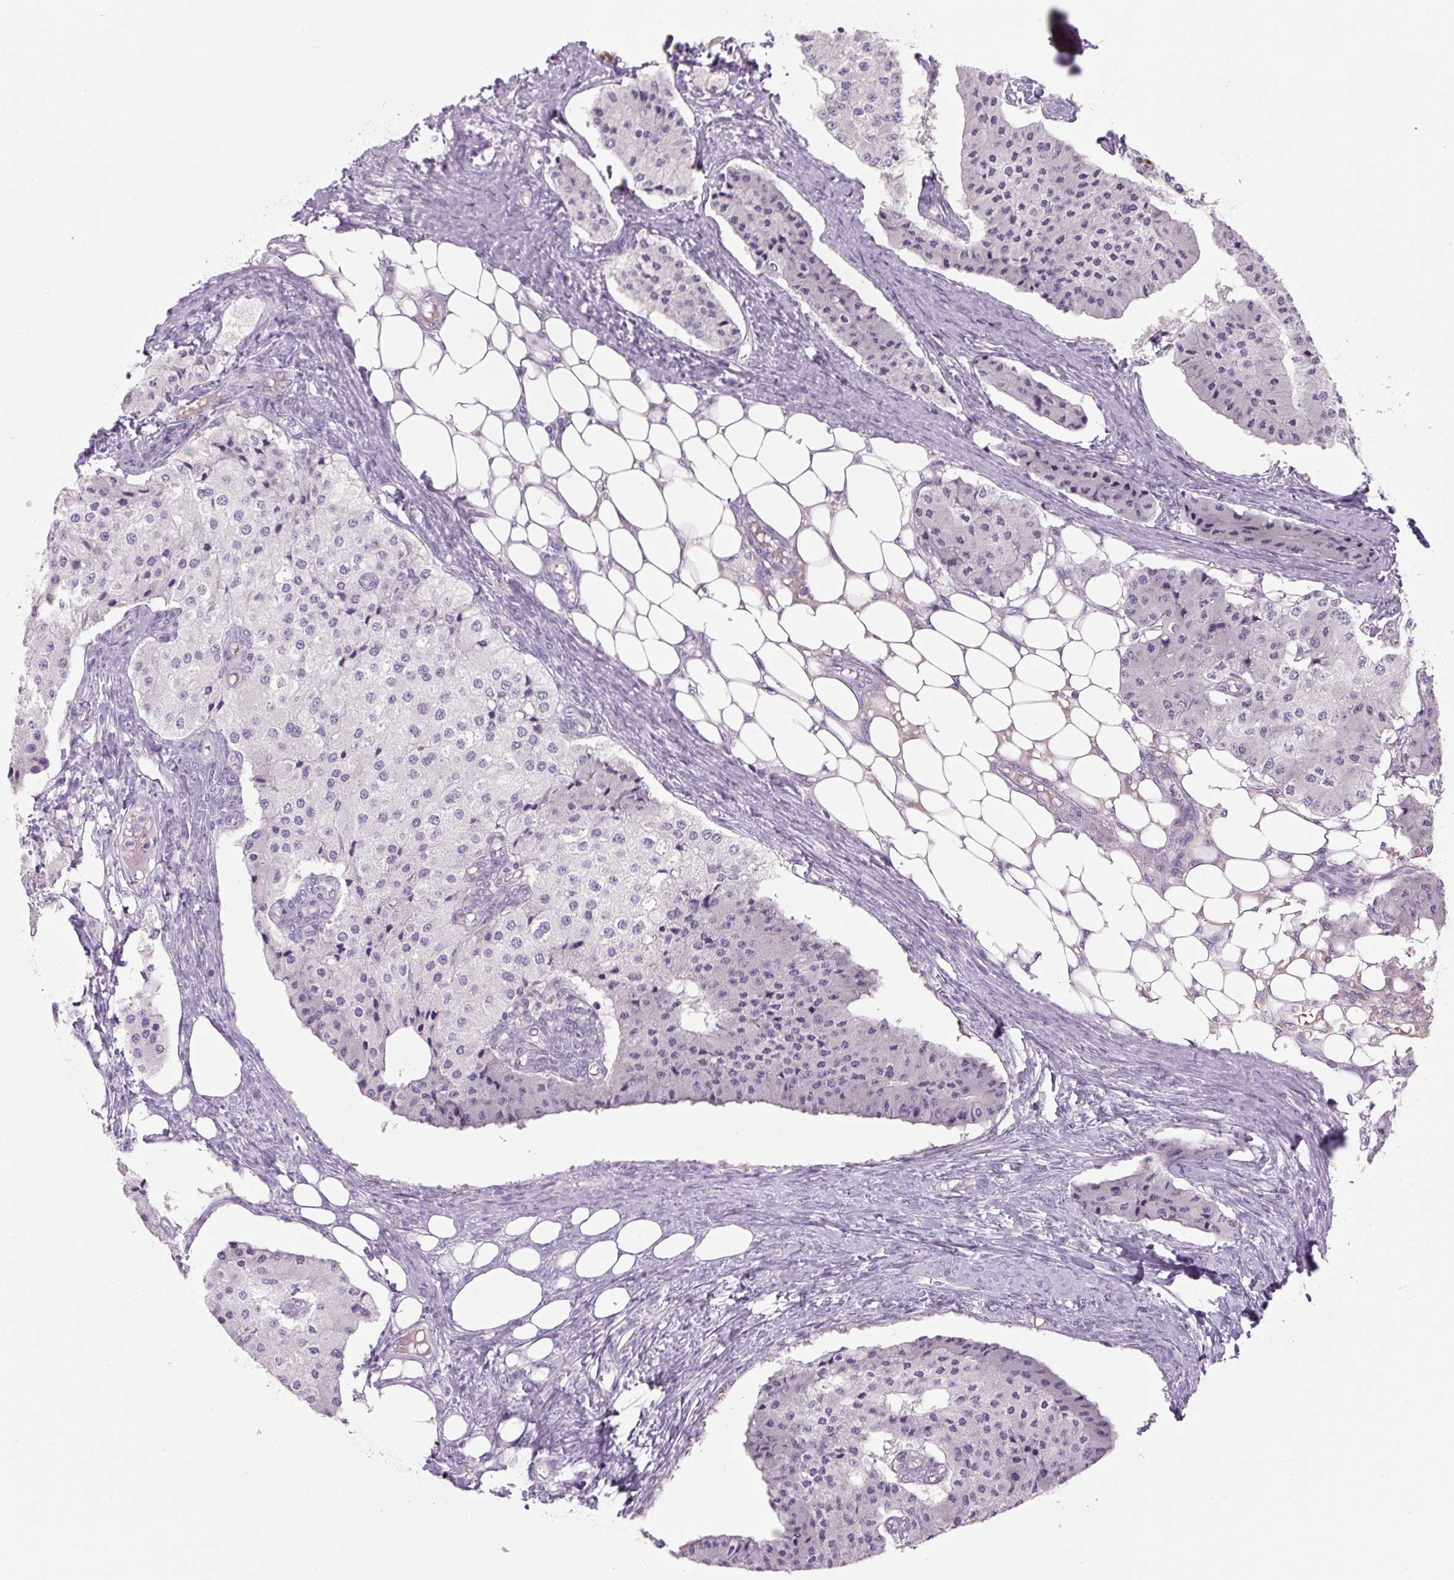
{"staining": {"intensity": "negative", "quantity": "none", "location": "none"}, "tissue": "carcinoid", "cell_type": "Tumor cells", "image_type": "cancer", "snomed": [{"axis": "morphology", "description": "Carcinoid, malignant, NOS"}, {"axis": "topography", "description": "Colon"}], "caption": "The histopathology image displays no staining of tumor cells in carcinoid.", "gene": "COL9A2", "patient": {"sex": "female", "age": 52}}